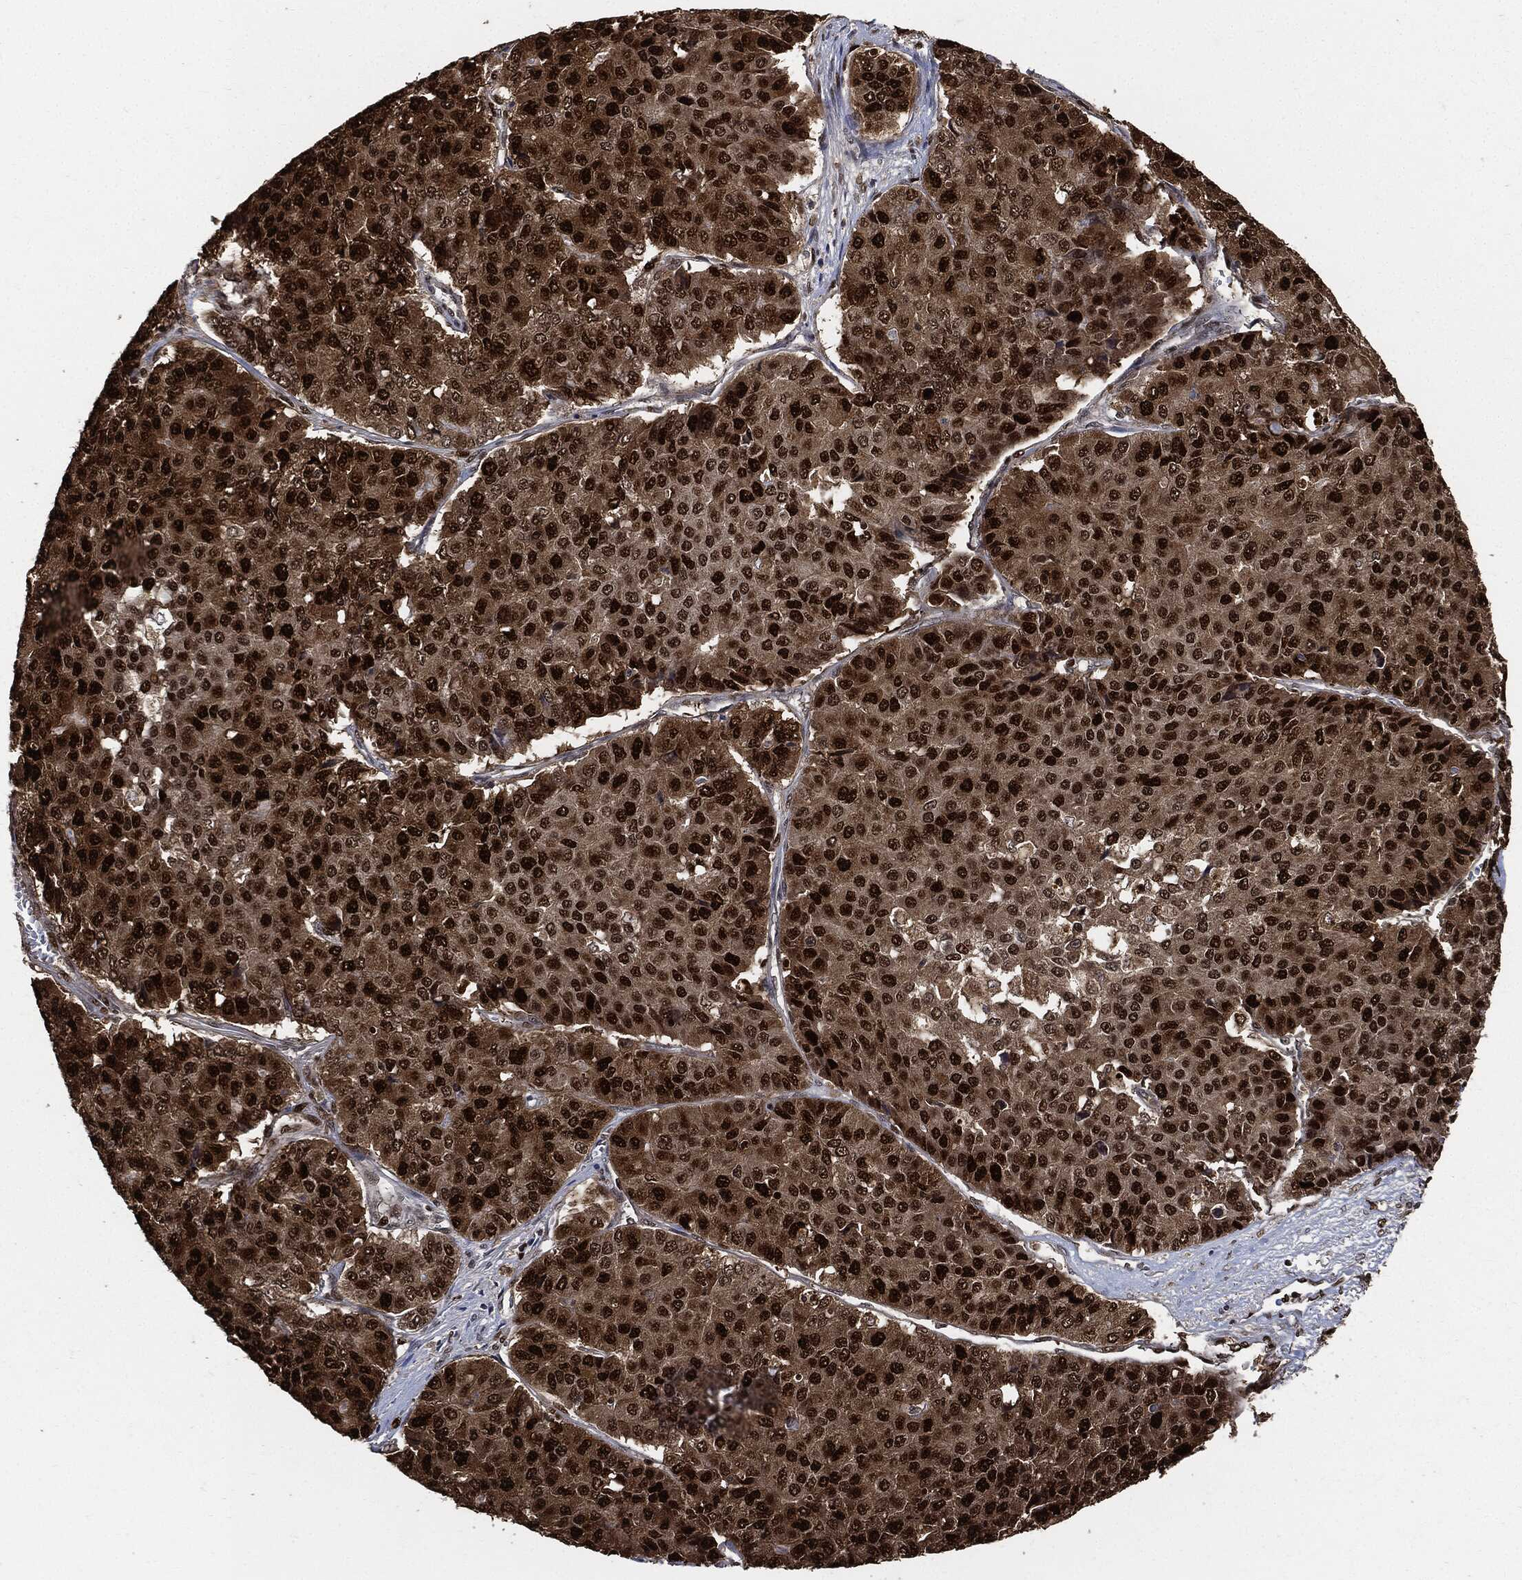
{"staining": {"intensity": "strong", "quantity": ">75%", "location": "nuclear"}, "tissue": "pancreatic cancer", "cell_type": "Tumor cells", "image_type": "cancer", "snomed": [{"axis": "morphology", "description": "Normal tissue, NOS"}, {"axis": "morphology", "description": "Adenocarcinoma, NOS"}, {"axis": "topography", "description": "Pancreas"}, {"axis": "topography", "description": "Duodenum"}], "caption": "The micrograph shows a brown stain indicating the presence of a protein in the nuclear of tumor cells in pancreatic cancer. The staining was performed using DAB, with brown indicating positive protein expression. Nuclei are stained blue with hematoxylin.", "gene": "PCNA", "patient": {"sex": "male", "age": 50}}